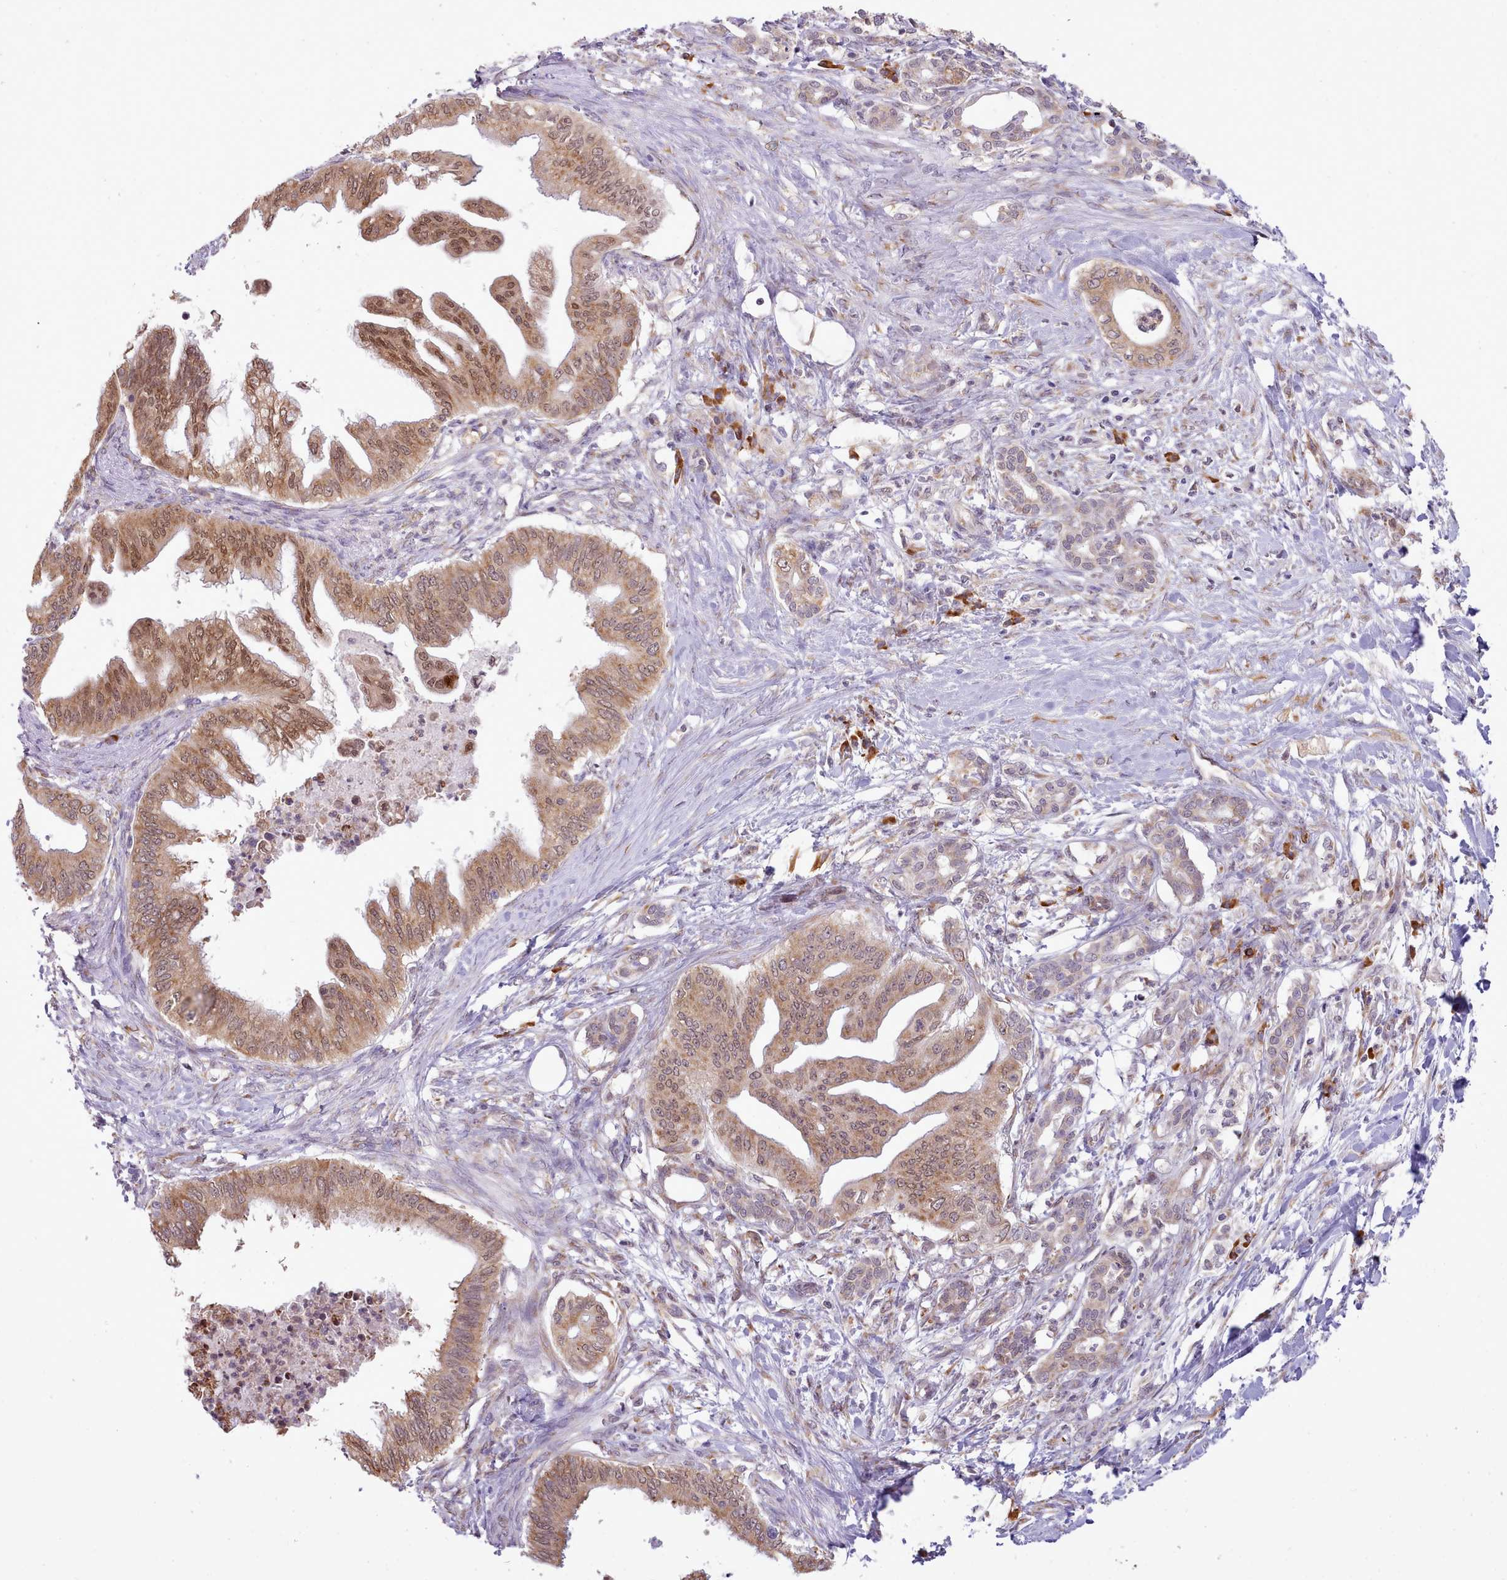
{"staining": {"intensity": "moderate", "quantity": ">75%", "location": "cytoplasmic/membranous,nuclear"}, "tissue": "pancreatic cancer", "cell_type": "Tumor cells", "image_type": "cancer", "snomed": [{"axis": "morphology", "description": "Adenocarcinoma, NOS"}, {"axis": "topography", "description": "Pancreas"}], "caption": "A medium amount of moderate cytoplasmic/membranous and nuclear positivity is appreciated in approximately >75% of tumor cells in pancreatic cancer tissue. Nuclei are stained in blue.", "gene": "SEC61B", "patient": {"sex": "male", "age": 58}}